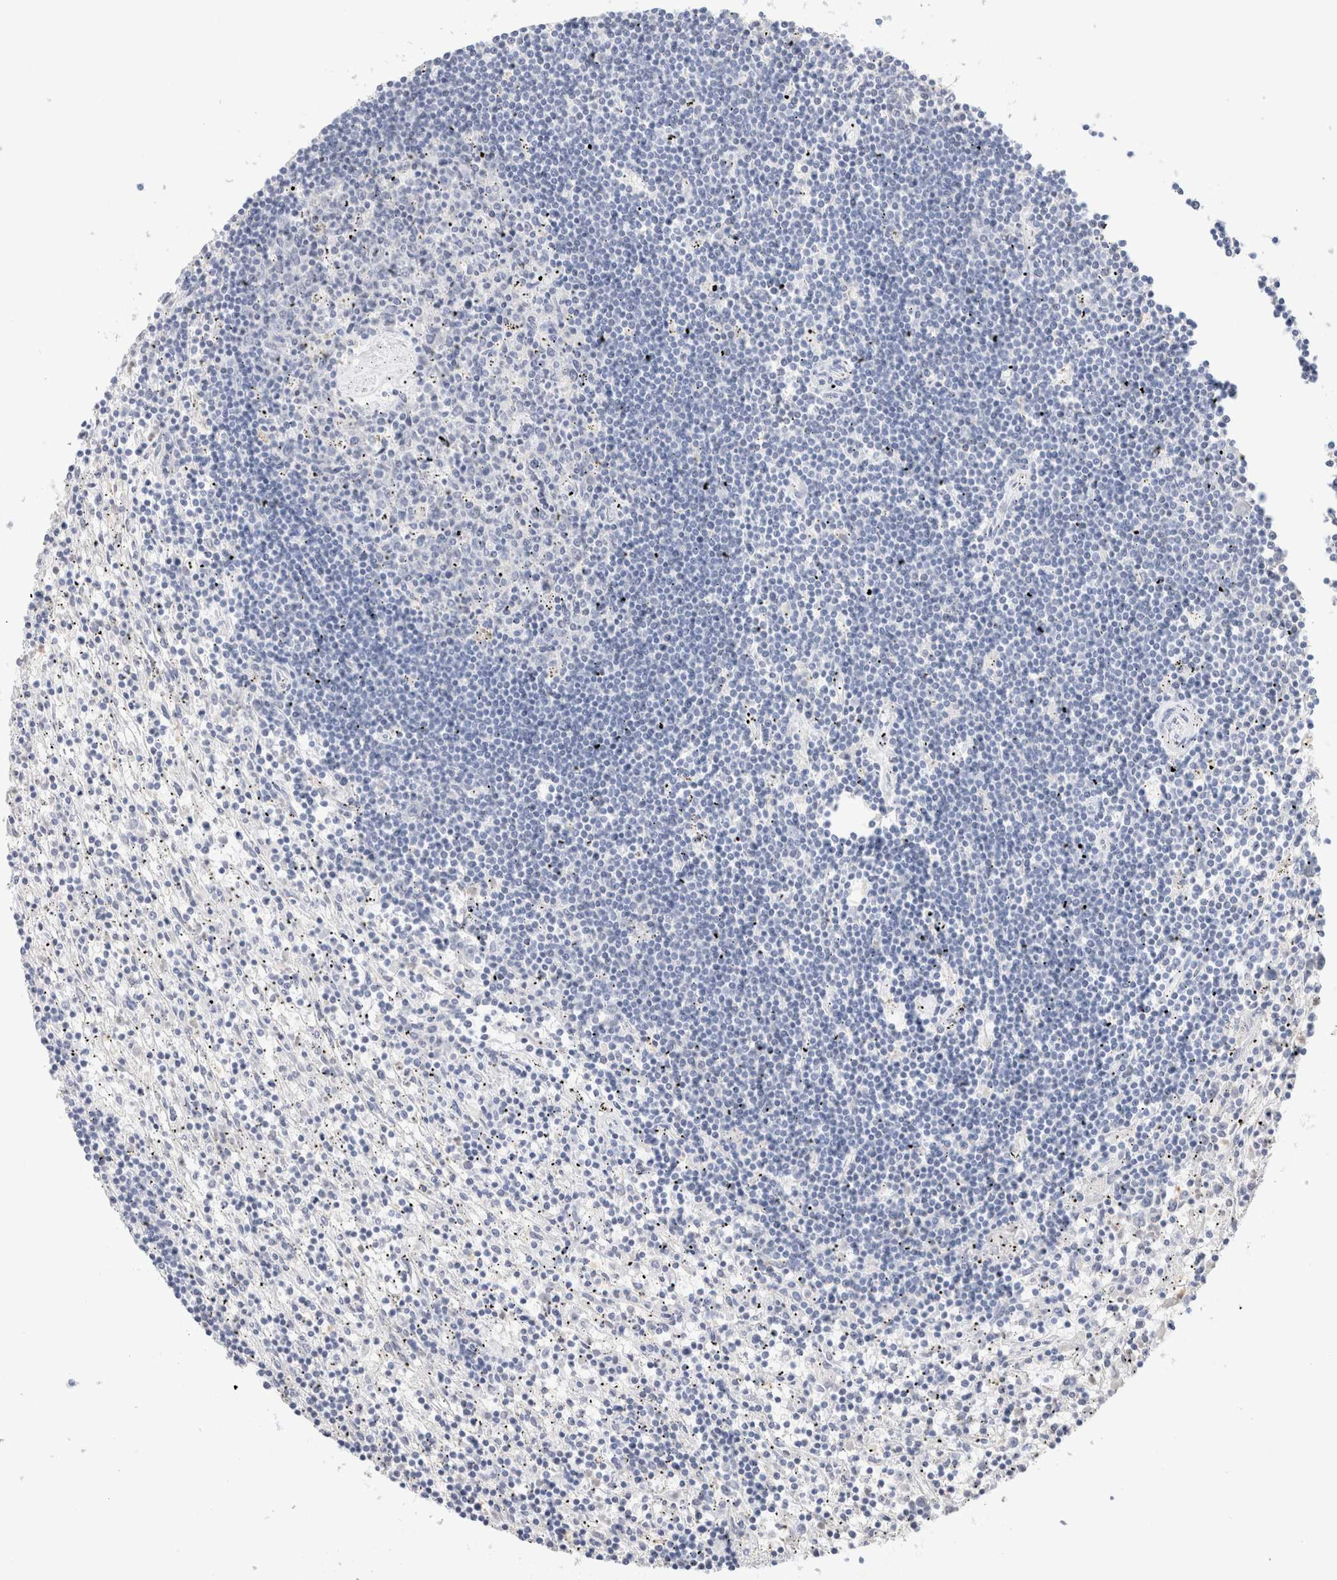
{"staining": {"intensity": "negative", "quantity": "none", "location": "none"}, "tissue": "lymphoma", "cell_type": "Tumor cells", "image_type": "cancer", "snomed": [{"axis": "morphology", "description": "Malignant lymphoma, non-Hodgkin's type, Low grade"}, {"axis": "topography", "description": "Spleen"}], "caption": "Immunohistochemistry of human lymphoma shows no expression in tumor cells.", "gene": "ARG1", "patient": {"sex": "male", "age": 76}}